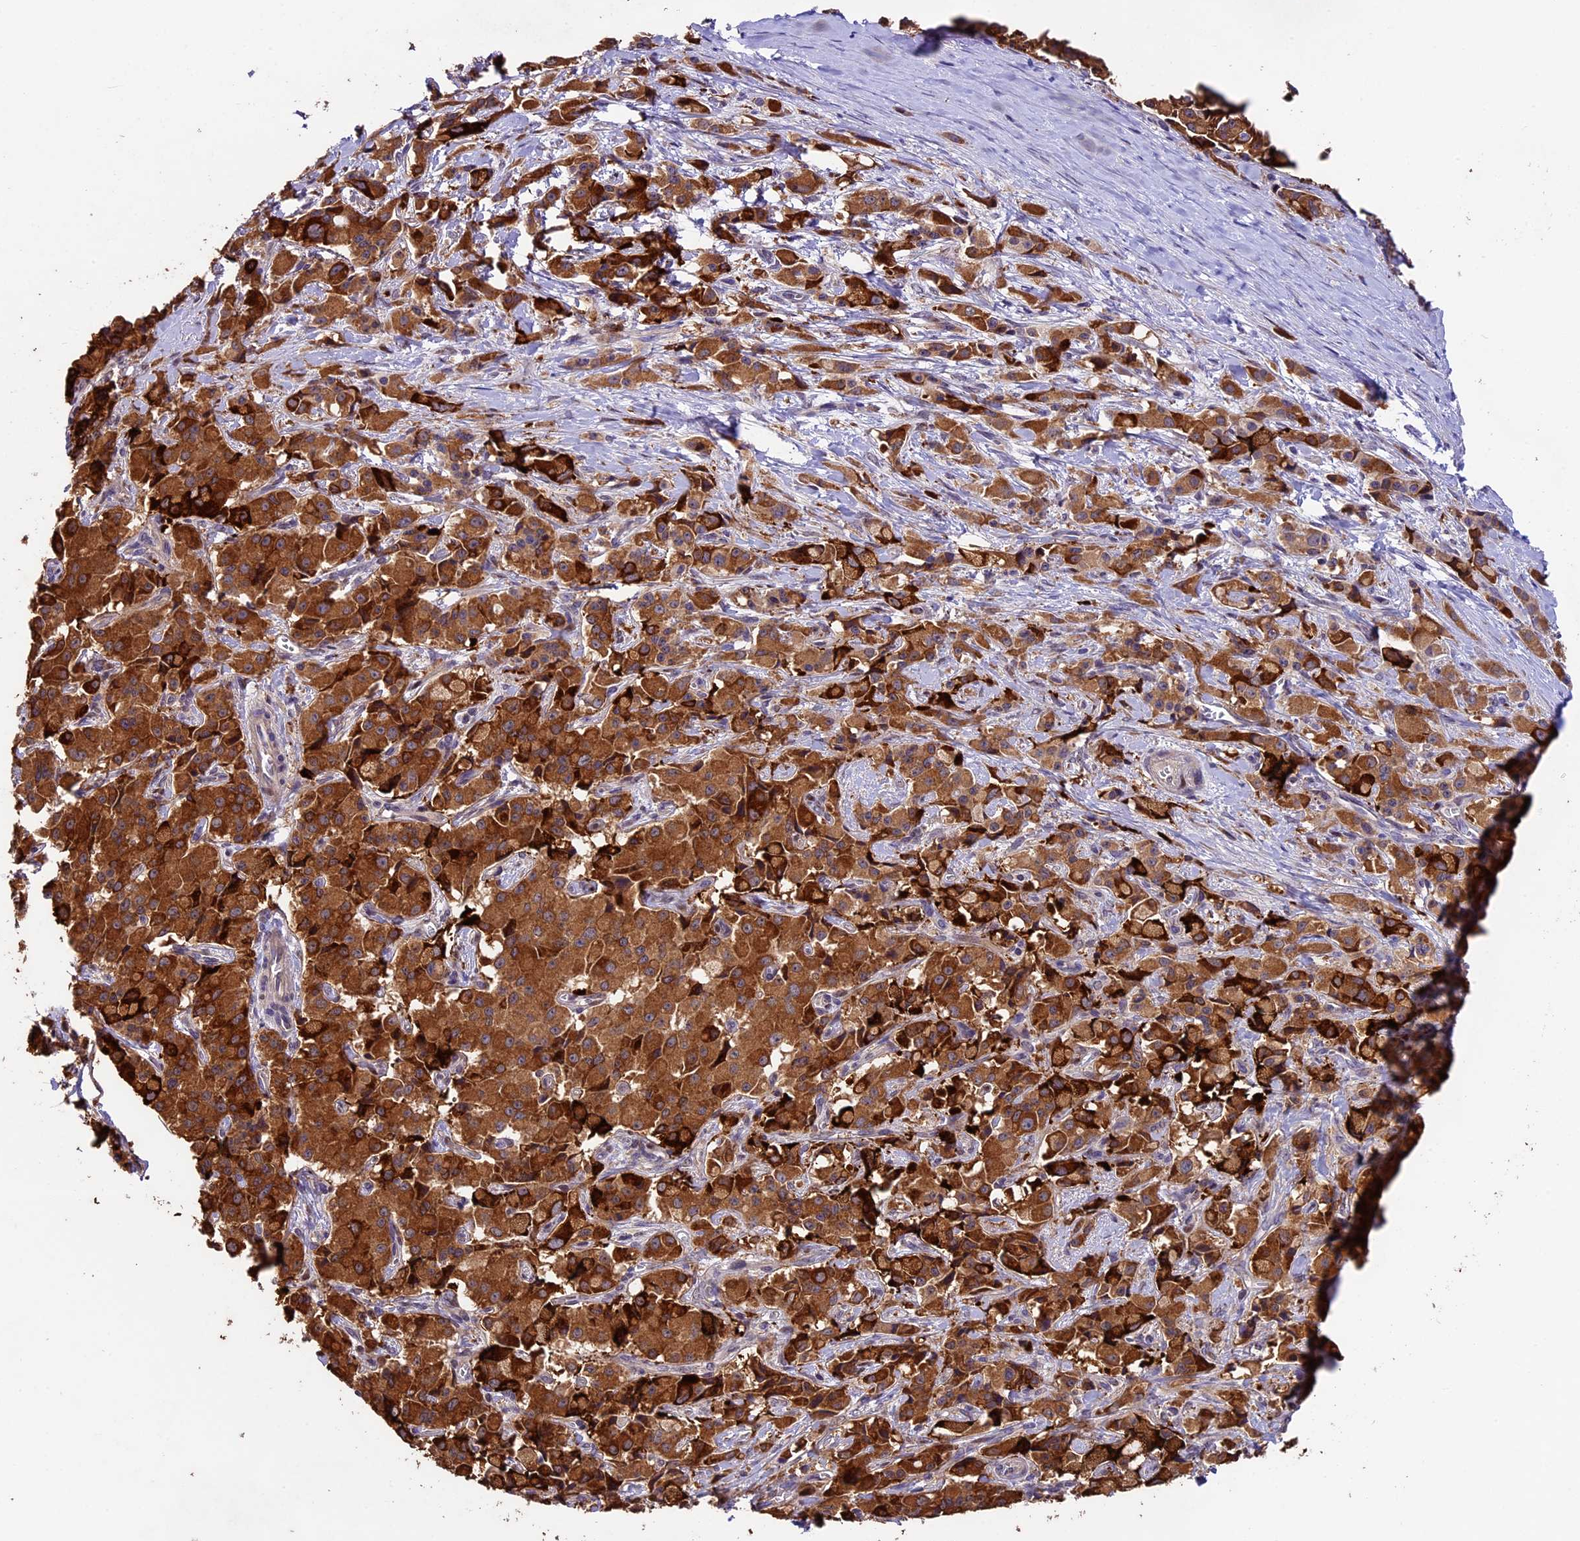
{"staining": {"intensity": "strong", "quantity": ">75%", "location": "cytoplasmic/membranous"}, "tissue": "pancreatic cancer", "cell_type": "Tumor cells", "image_type": "cancer", "snomed": [{"axis": "morphology", "description": "Adenocarcinoma, NOS"}, {"axis": "topography", "description": "Pancreas"}], "caption": "About >75% of tumor cells in human adenocarcinoma (pancreatic) reveal strong cytoplasmic/membranous protein positivity as visualized by brown immunohistochemical staining.", "gene": "SBNO2", "patient": {"sex": "male", "age": 65}}